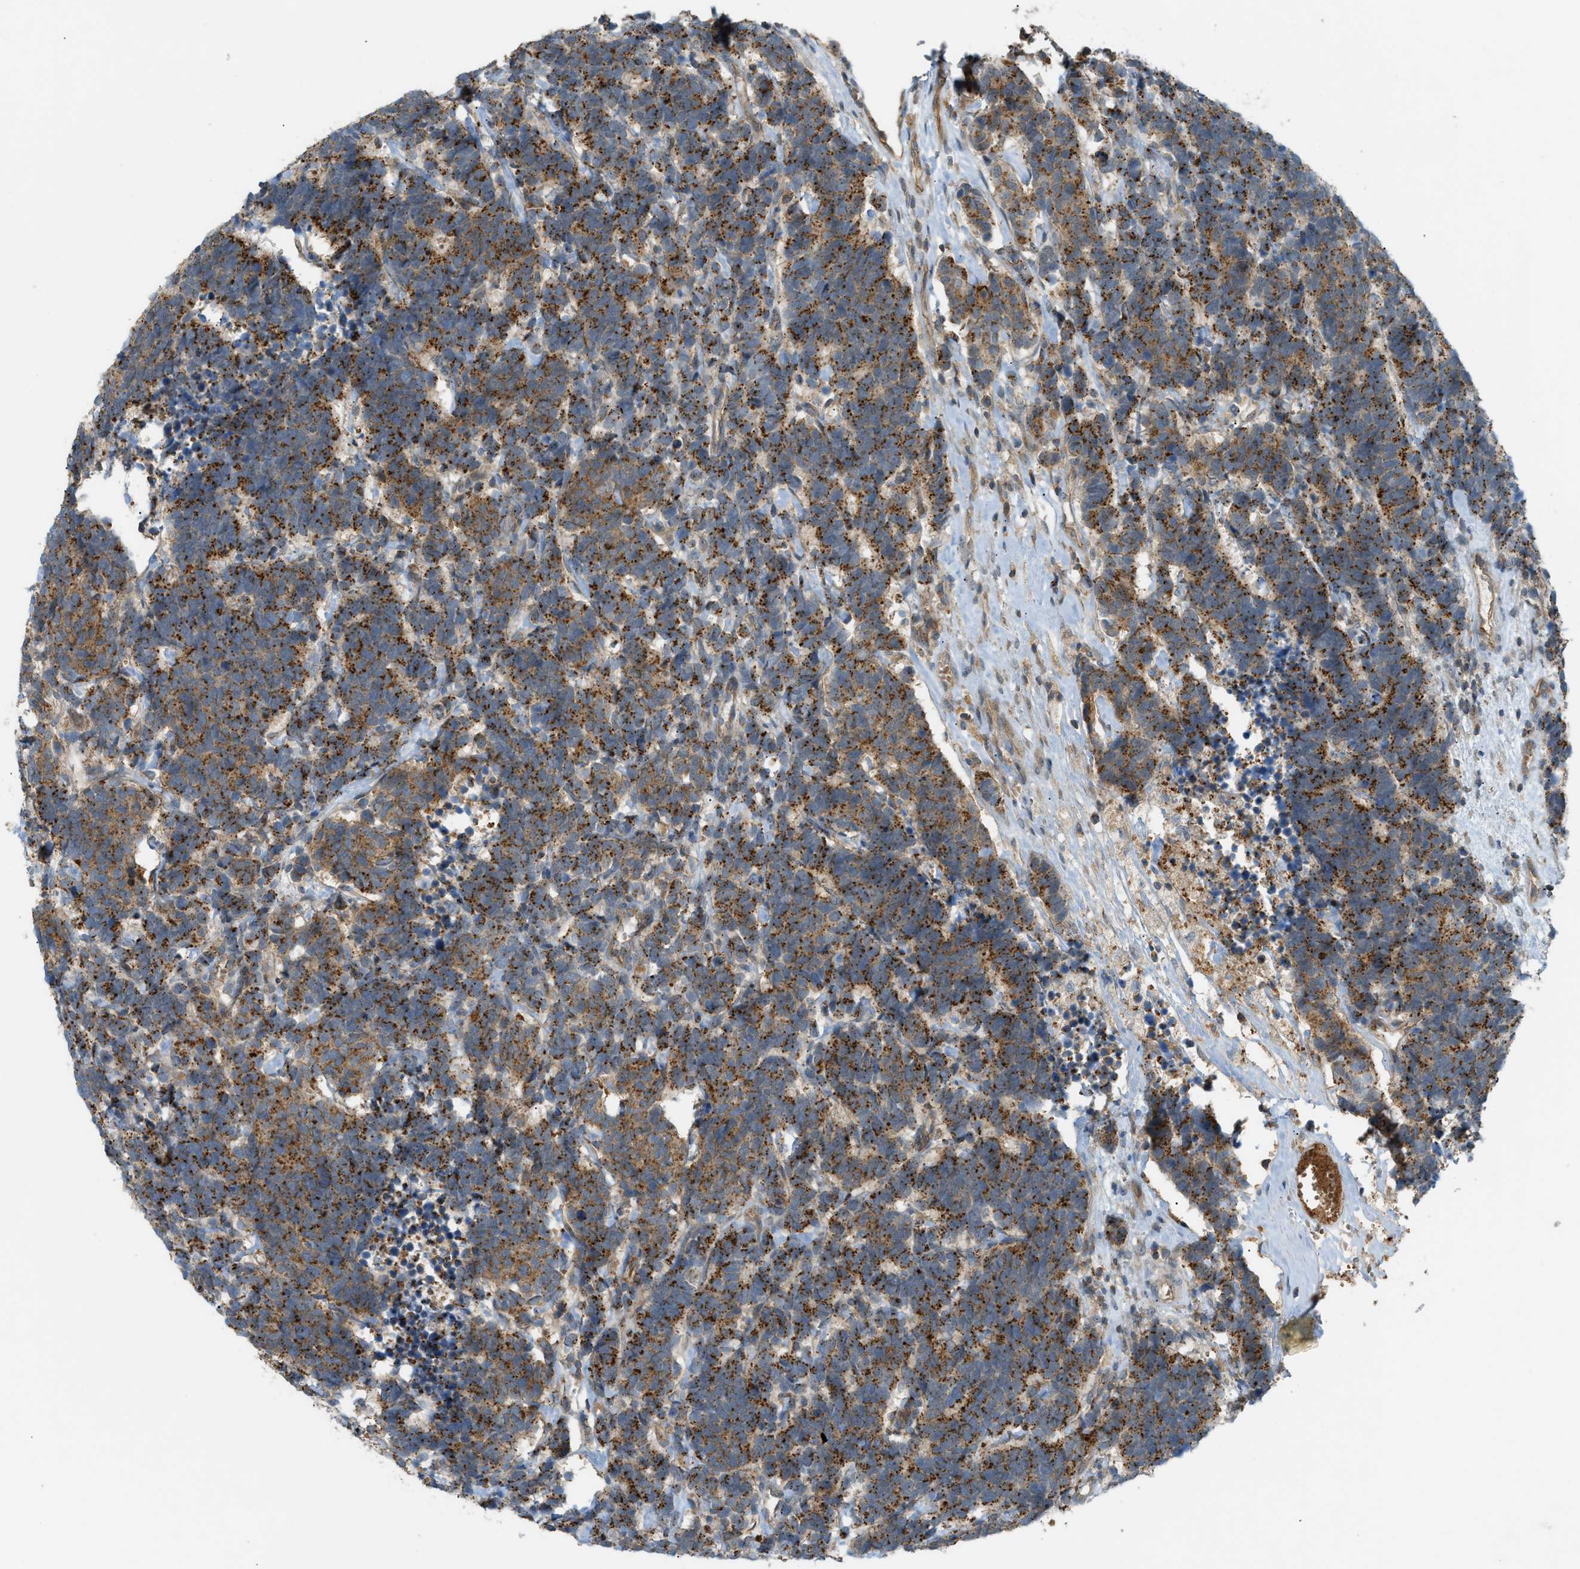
{"staining": {"intensity": "strong", "quantity": "25%-75%", "location": "cytoplasmic/membranous"}, "tissue": "carcinoid", "cell_type": "Tumor cells", "image_type": "cancer", "snomed": [{"axis": "morphology", "description": "Carcinoma, NOS"}, {"axis": "morphology", "description": "Carcinoid, malignant, NOS"}, {"axis": "topography", "description": "Urinary bladder"}], "caption": "Carcinoid tissue demonstrates strong cytoplasmic/membranous positivity in about 25%-75% of tumor cells, visualized by immunohistochemistry.", "gene": "GRK6", "patient": {"sex": "male", "age": 57}}